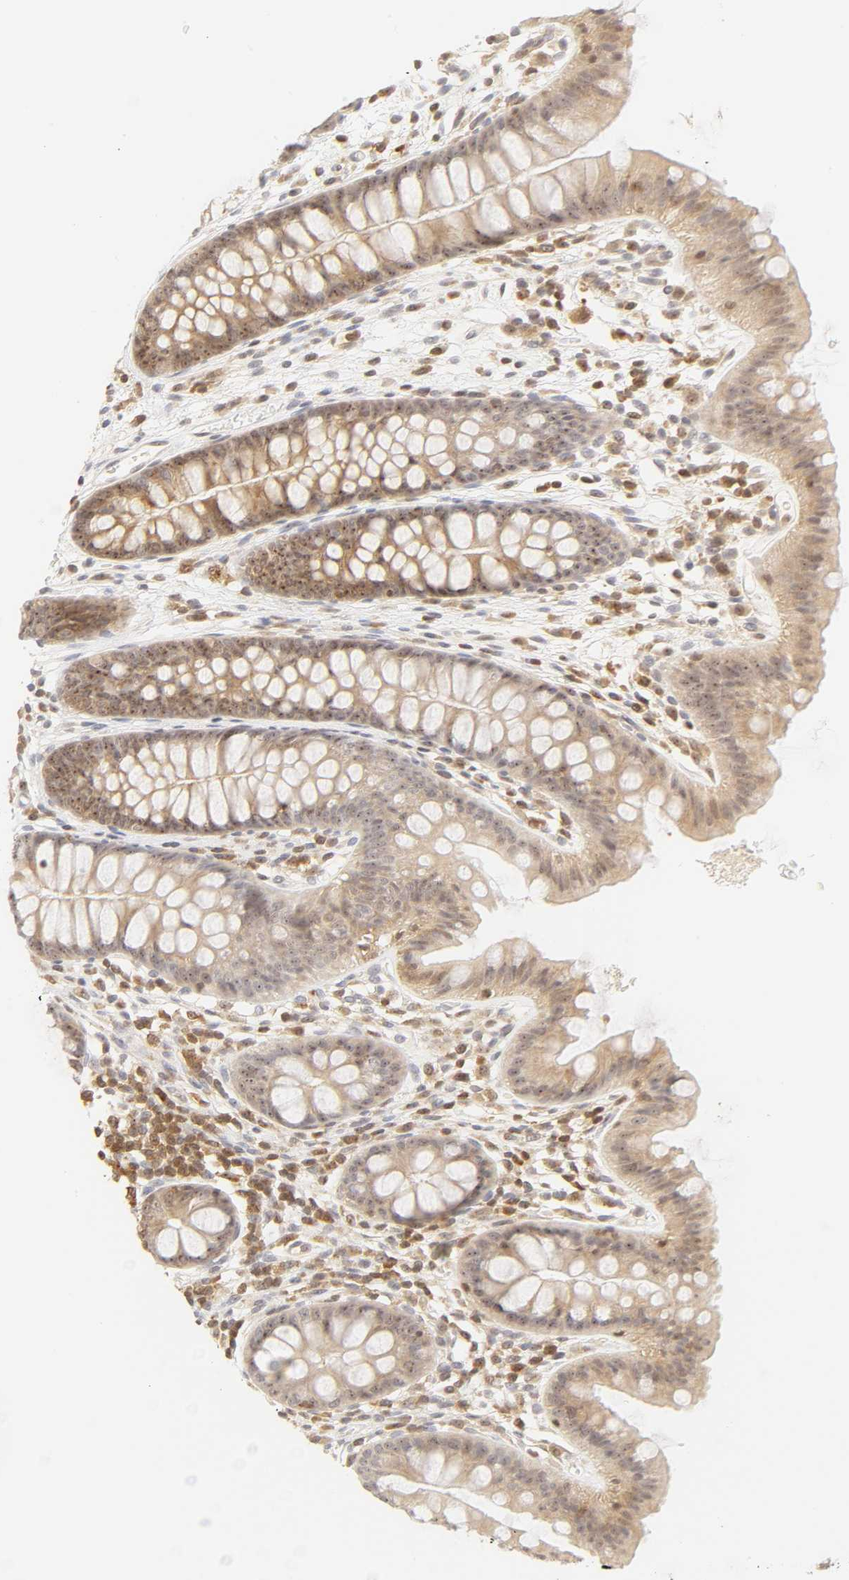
{"staining": {"intensity": "weak", "quantity": ">75%", "location": "cytoplasmic/membranous,nuclear"}, "tissue": "colon", "cell_type": "Endothelial cells", "image_type": "normal", "snomed": [{"axis": "morphology", "description": "Normal tissue, NOS"}, {"axis": "topography", "description": "Smooth muscle"}, {"axis": "topography", "description": "Colon"}], "caption": "Weak cytoplasmic/membranous,nuclear protein expression is seen in approximately >75% of endothelial cells in colon. The staining was performed using DAB (3,3'-diaminobenzidine), with brown indicating positive protein expression. Nuclei are stained blue with hematoxylin.", "gene": "KIF2A", "patient": {"sex": "male", "age": 67}}